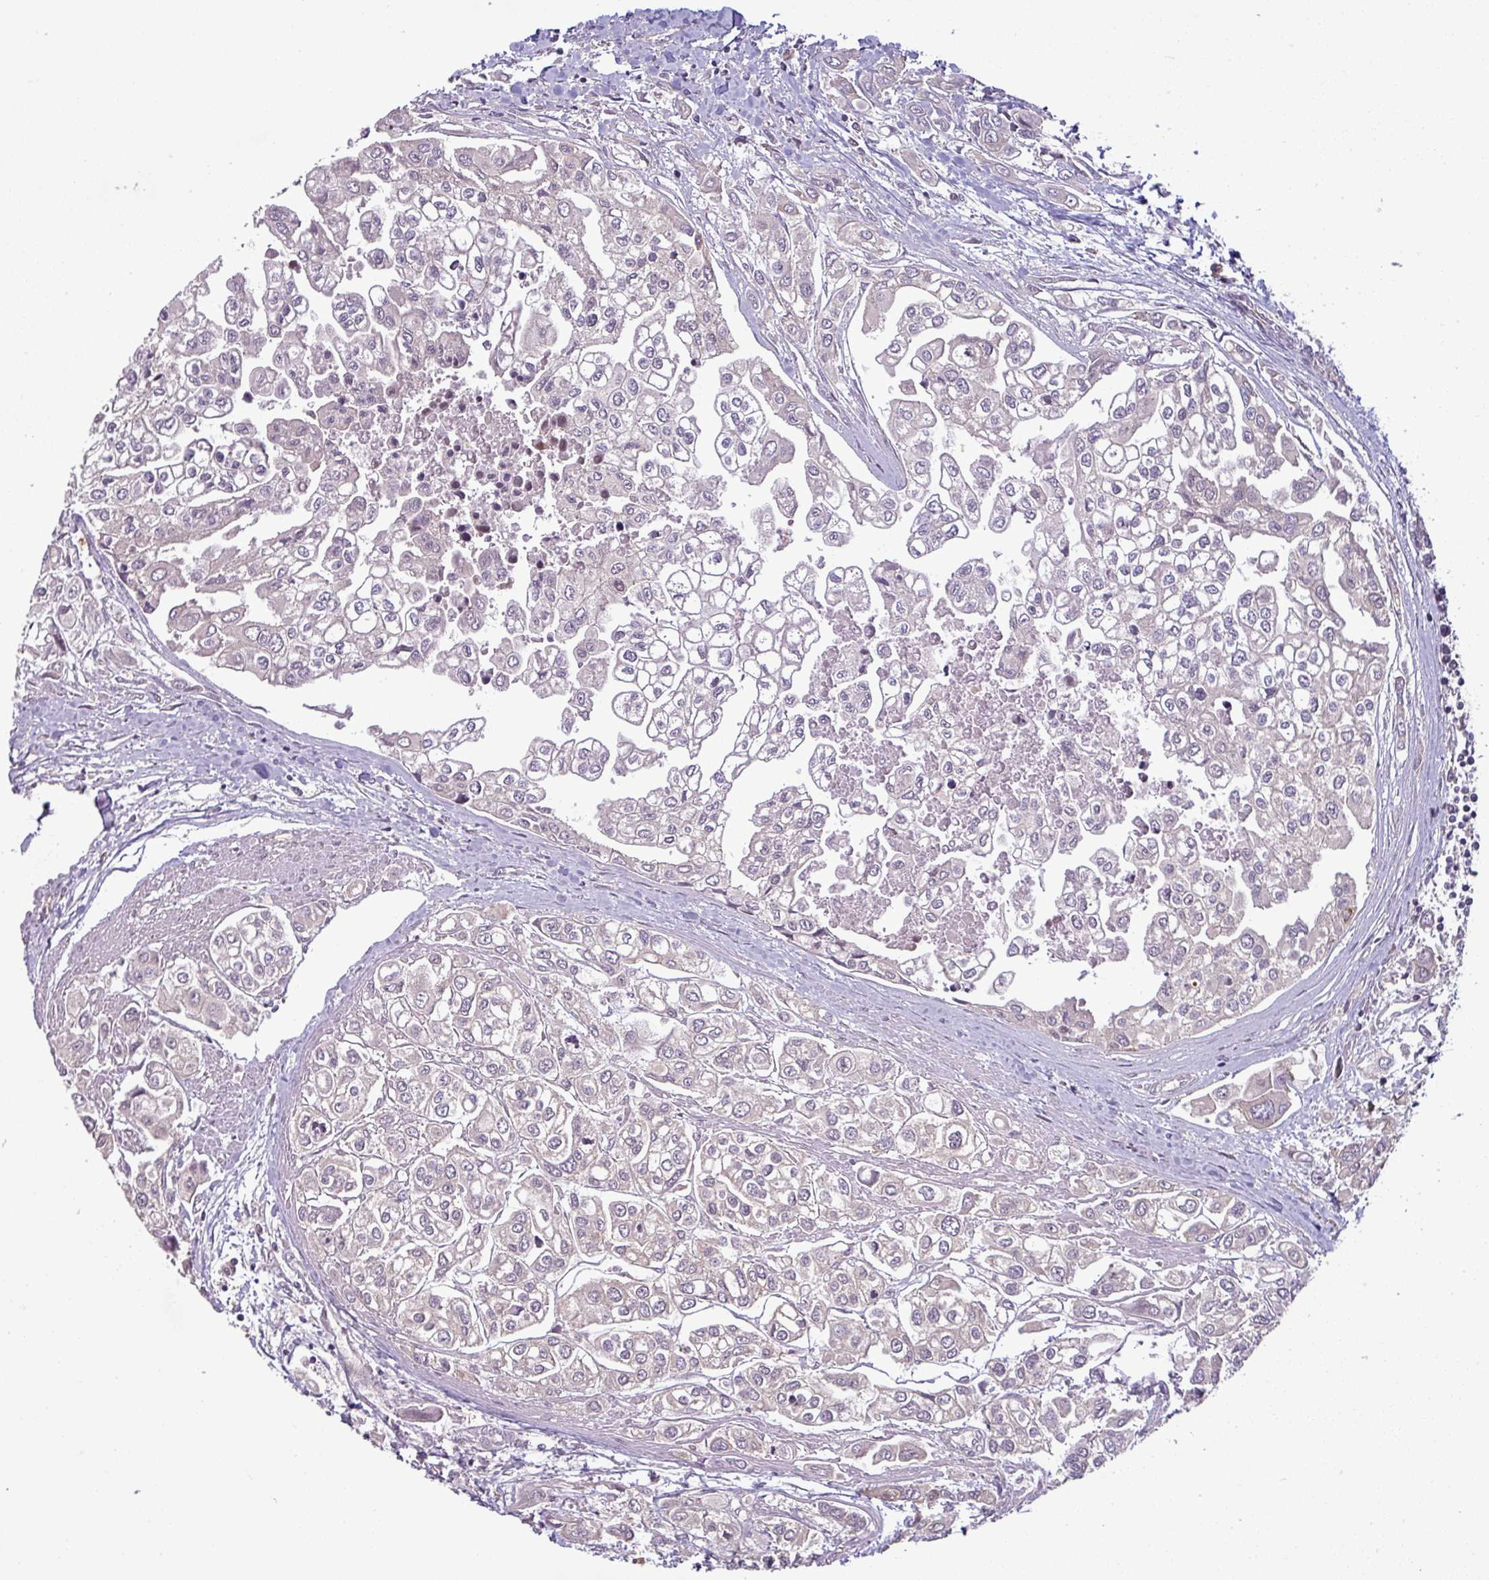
{"staining": {"intensity": "negative", "quantity": "none", "location": "none"}, "tissue": "urothelial cancer", "cell_type": "Tumor cells", "image_type": "cancer", "snomed": [{"axis": "morphology", "description": "Urothelial carcinoma, High grade"}, {"axis": "topography", "description": "Urinary bladder"}], "caption": "An image of urothelial cancer stained for a protein reveals no brown staining in tumor cells.", "gene": "LRRC74B", "patient": {"sex": "male", "age": 67}}